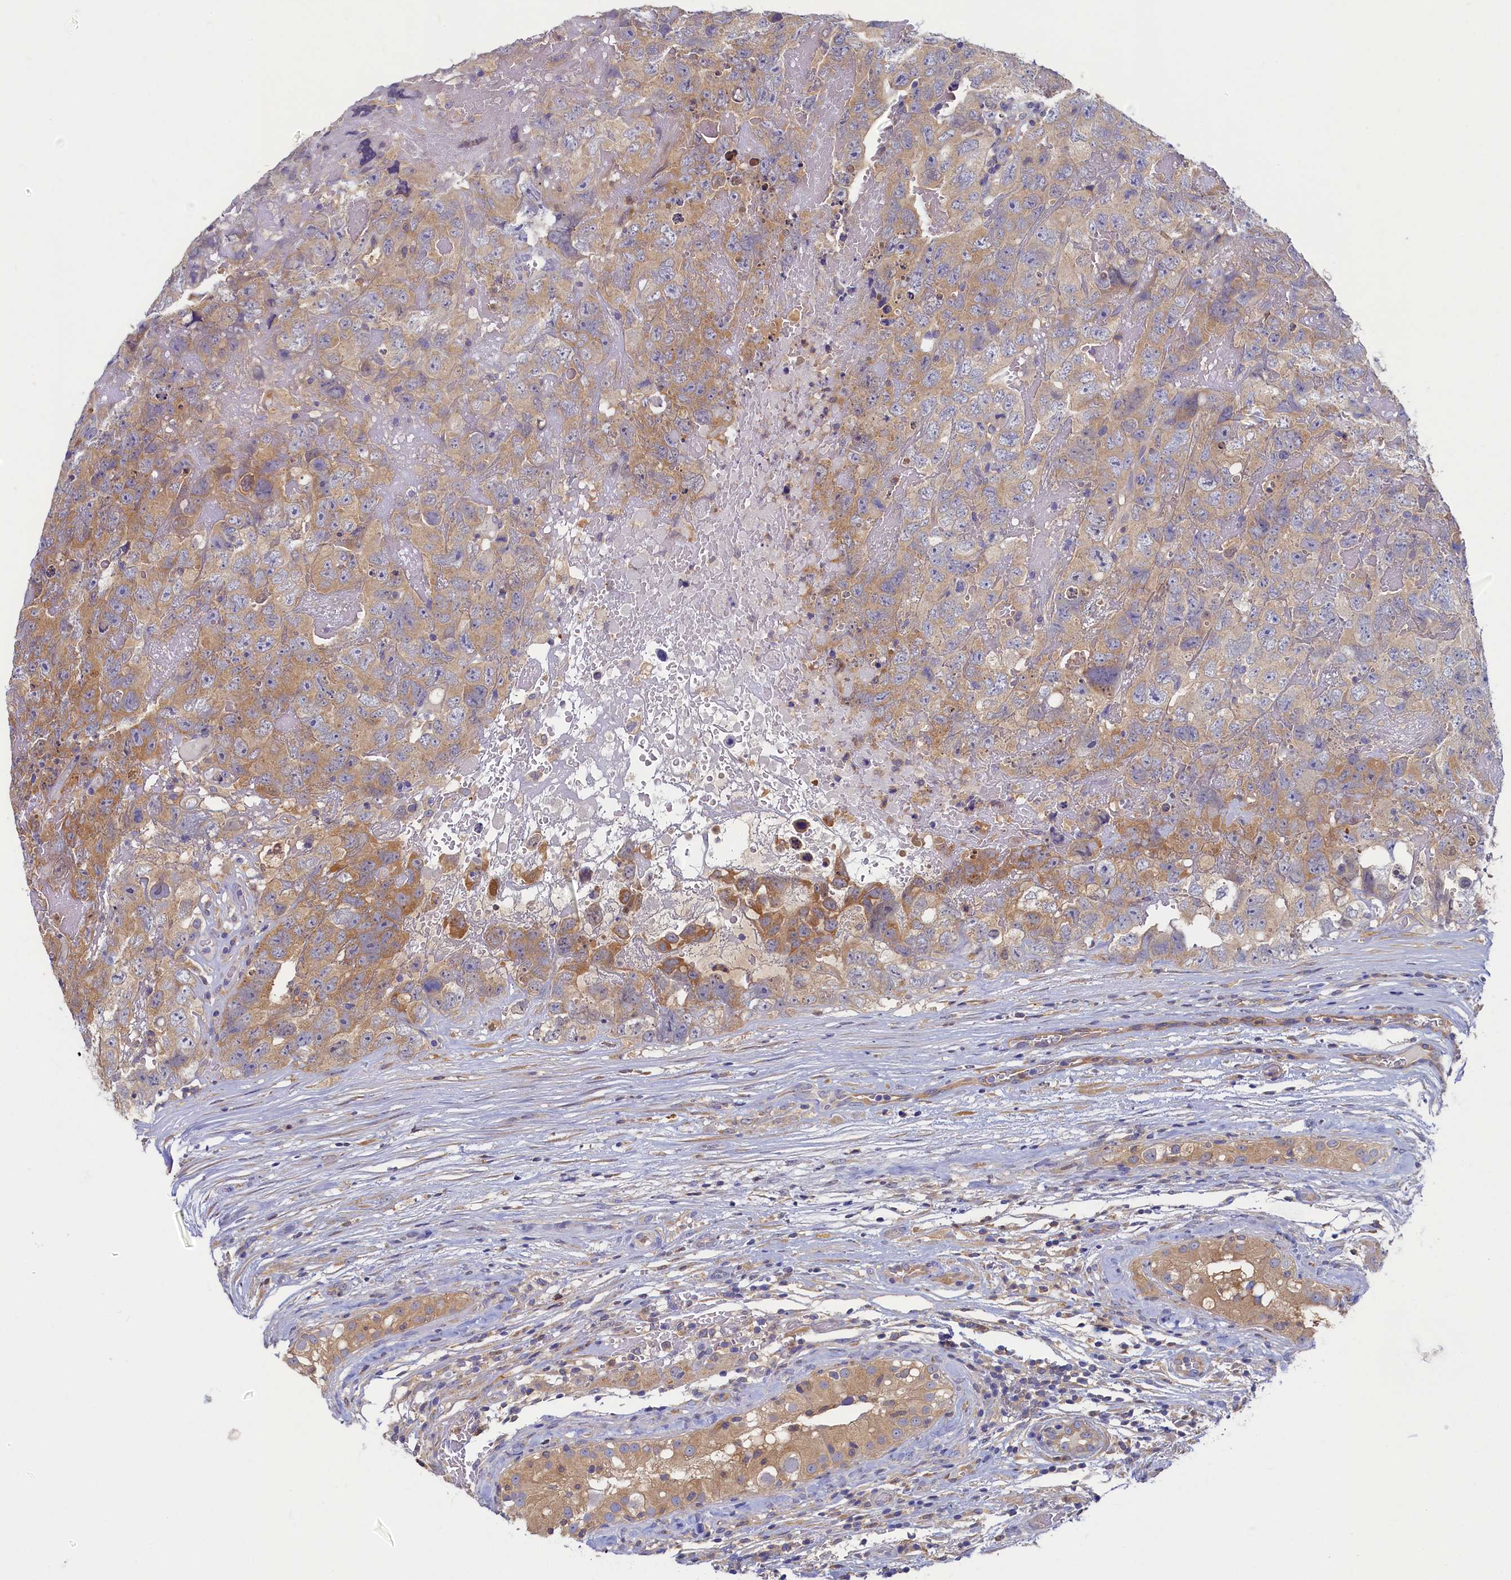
{"staining": {"intensity": "moderate", "quantity": "25%-75%", "location": "cytoplasmic/membranous"}, "tissue": "testis cancer", "cell_type": "Tumor cells", "image_type": "cancer", "snomed": [{"axis": "morphology", "description": "Carcinoma, Embryonal, NOS"}, {"axis": "topography", "description": "Testis"}], "caption": "Immunohistochemical staining of human embryonal carcinoma (testis) reveals medium levels of moderate cytoplasmic/membranous expression in approximately 25%-75% of tumor cells. The staining was performed using DAB (3,3'-diaminobenzidine) to visualize the protein expression in brown, while the nuclei were stained in blue with hematoxylin (Magnification: 20x).", "gene": "TIMM8B", "patient": {"sex": "male", "age": 45}}